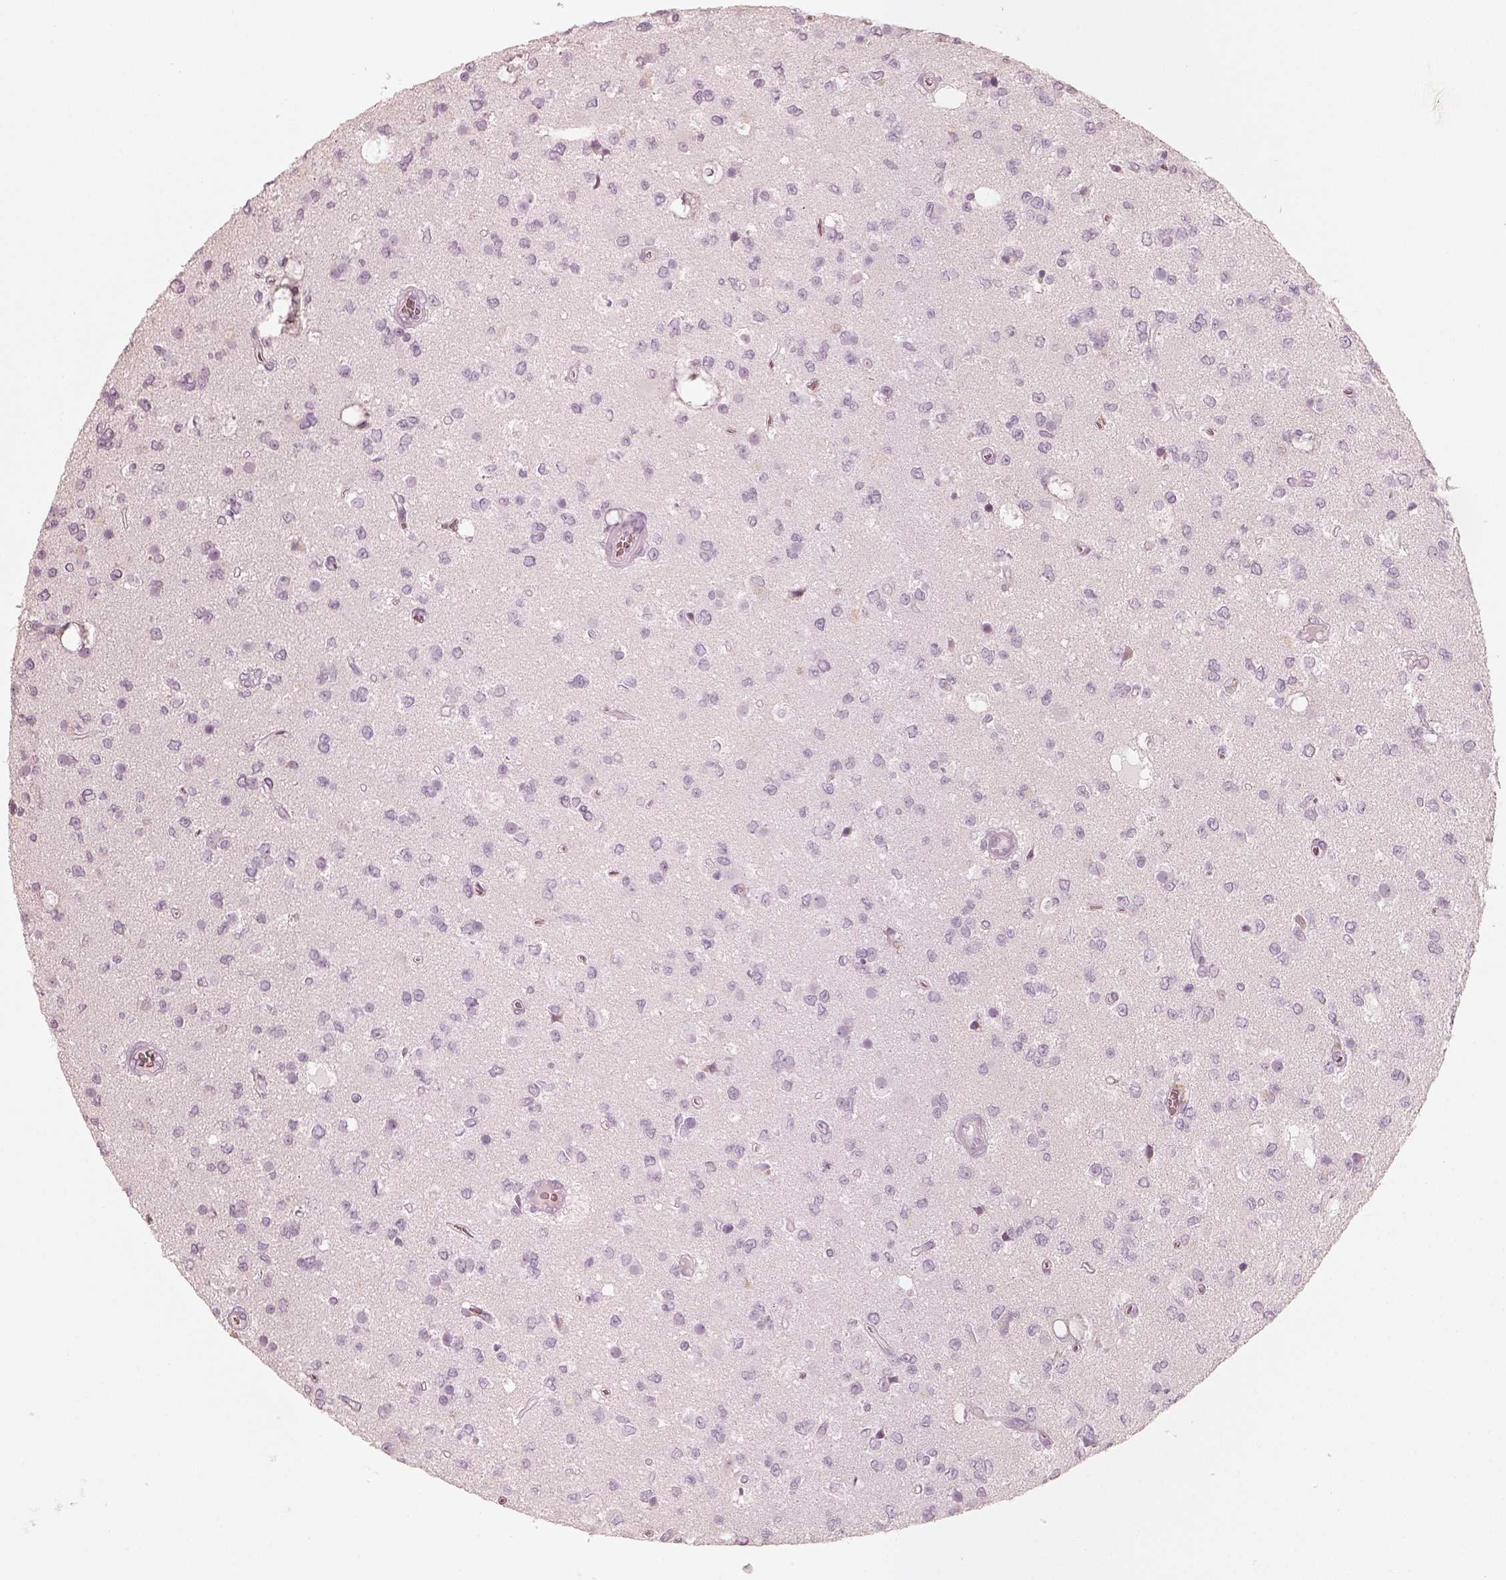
{"staining": {"intensity": "negative", "quantity": "none", "location": "none"}, "tissue": "glioma", "cell_type": "Tumor cells", "image_type": "cancer", "snomed": [{"axis": "morphology", "description": "Glioma, malignant, Low grade"}, {"axis": "topography", "description": "Brain"}], "caption": "This image is of glioma stained with IHC to label a protein in brown with the nuclei are counter-stained blue. There is no staining in tumor cells. (DAB immunohistochemistry (IHC) with hematoxylin counter stain).", "gene": "KRT72", "patient": {"sex": "female", "age": 45}}